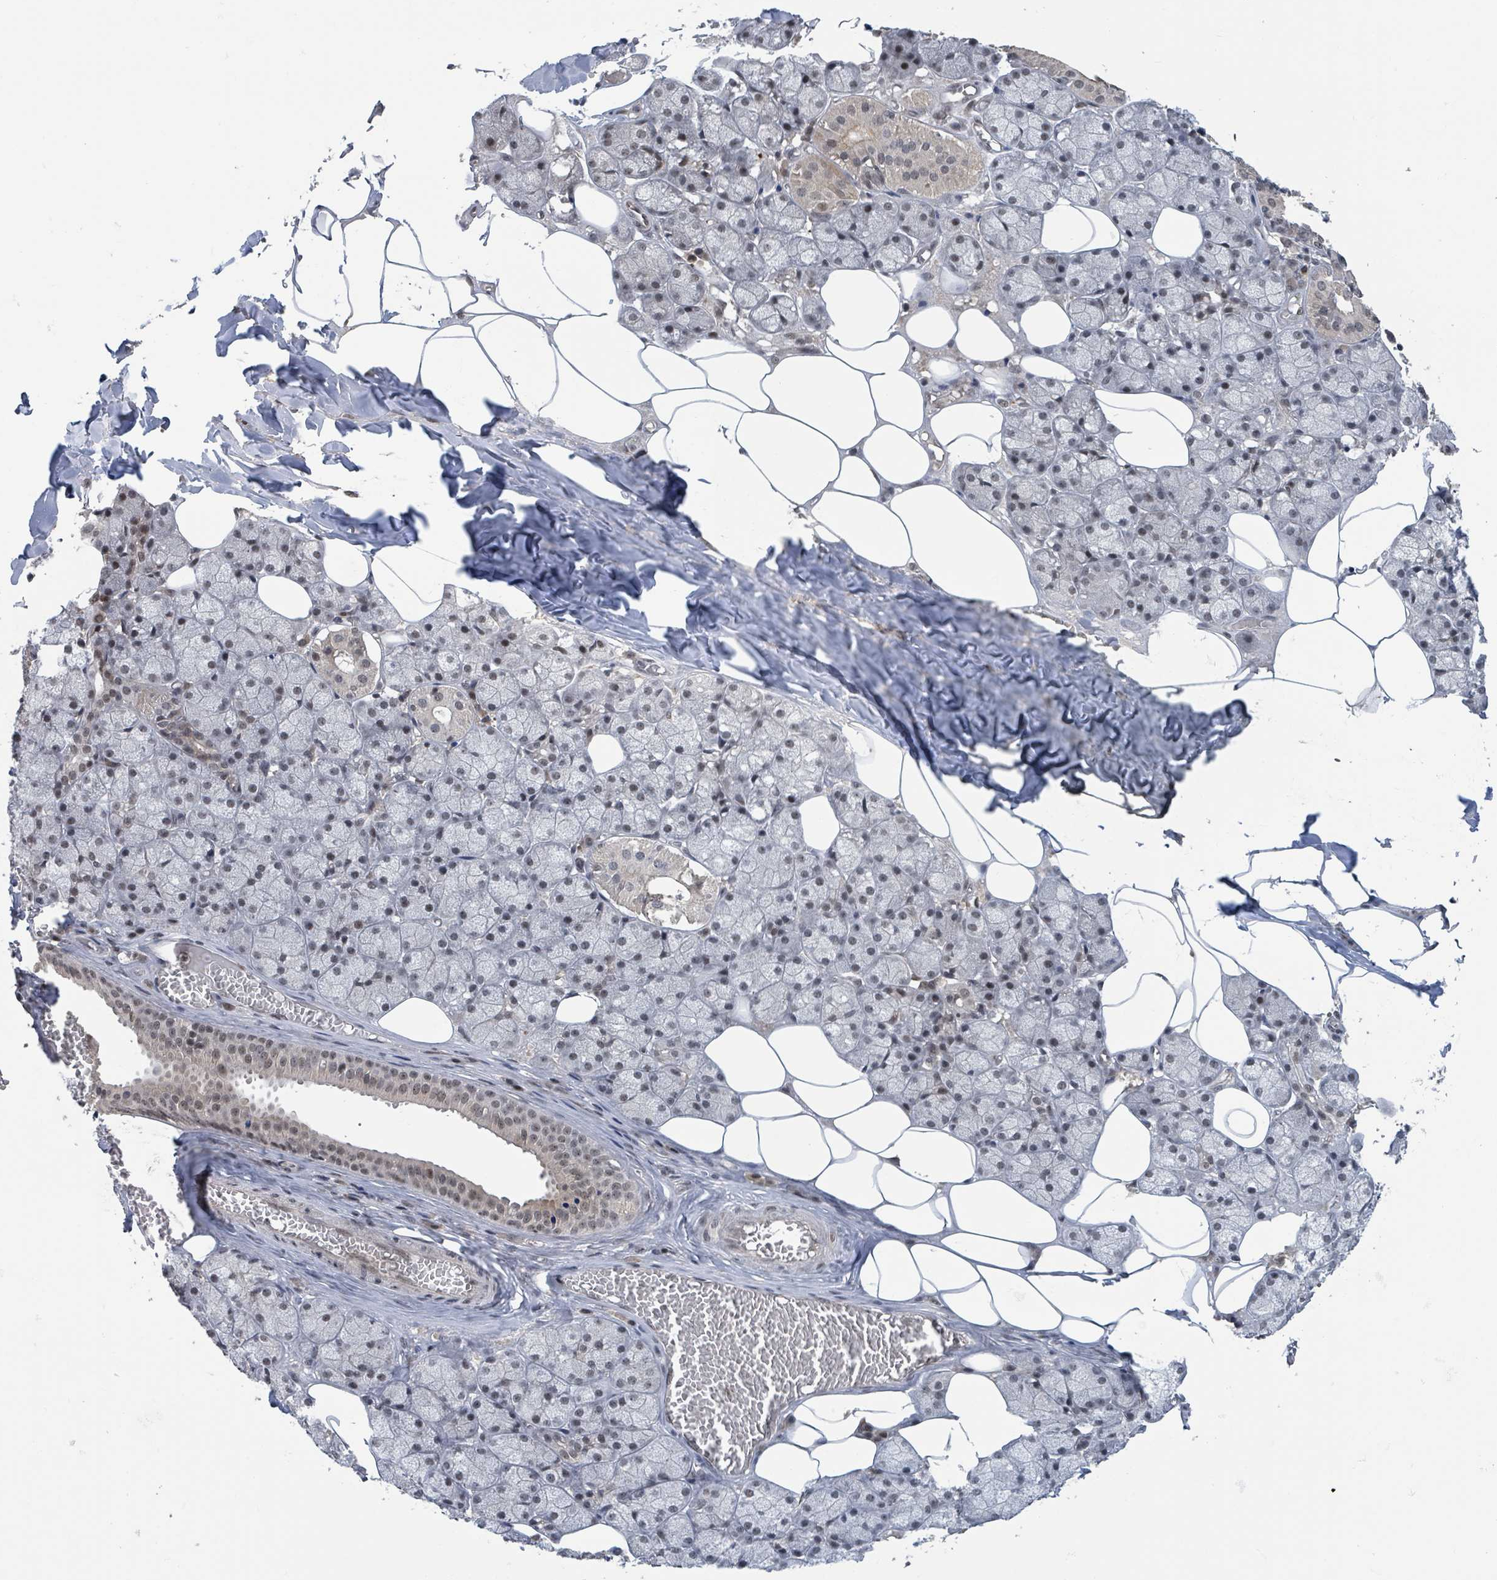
{"staining": {"intensity": "moderate", "quantity": "<25%", "location": "nuclear"}, "tissue": "salivary gland", "cell_type": "Glandular cells", "image_type": "normal", "snomed": [{"axis": "morphology", "description": "Normal tissue, NOS"}, {"axis": "topography", "description": "Salivary gland"}], "caption": "IHC image of normal salivary gland: human salivary gland stained using immunohistochemistry (IHC) exhibits low levels of moderate protein expression localized specifically in the nuclear of glandular cells, appearing as a nuclear brown color.", "gene": "ZBTB14", "patient": {"sex": "male", "age": 62}}